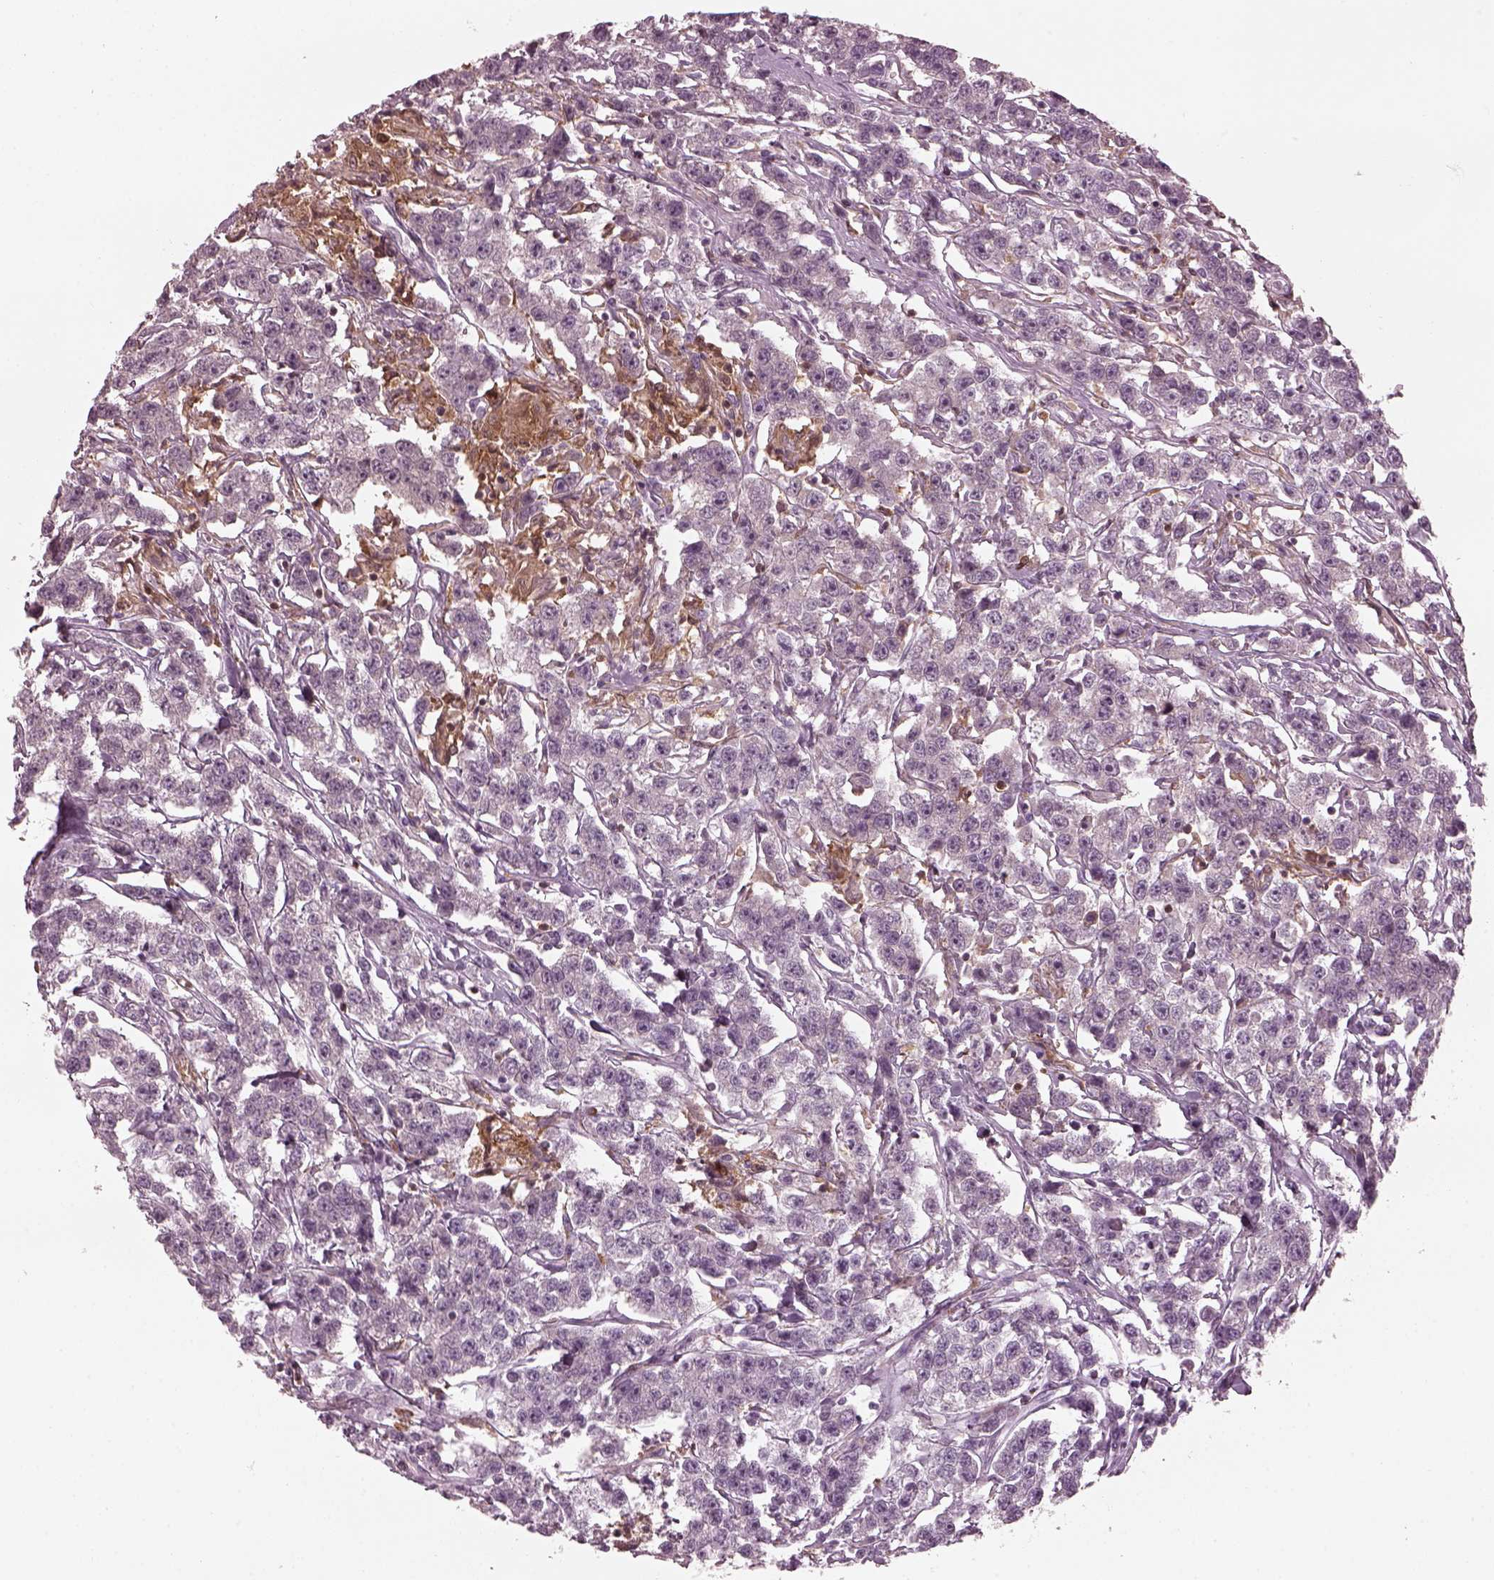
{"staining": {"intensity": "negative", "quantity": "none", "location": "none"}, "tissue": "testis cancer", "cell_type": "Tumor cells", "image_type": "cancer", "snomed": [{"axis": "morphology", "description": "Seminoma, NOS"}, {"axis": "topography", "description": "Testis"}], "caption": "This is an IHC histopathology image of testis cancer. There is no positivity in tumor cells.", "gene": "PSTPIP2", "patient": {"sex": "male", "age": 59}}